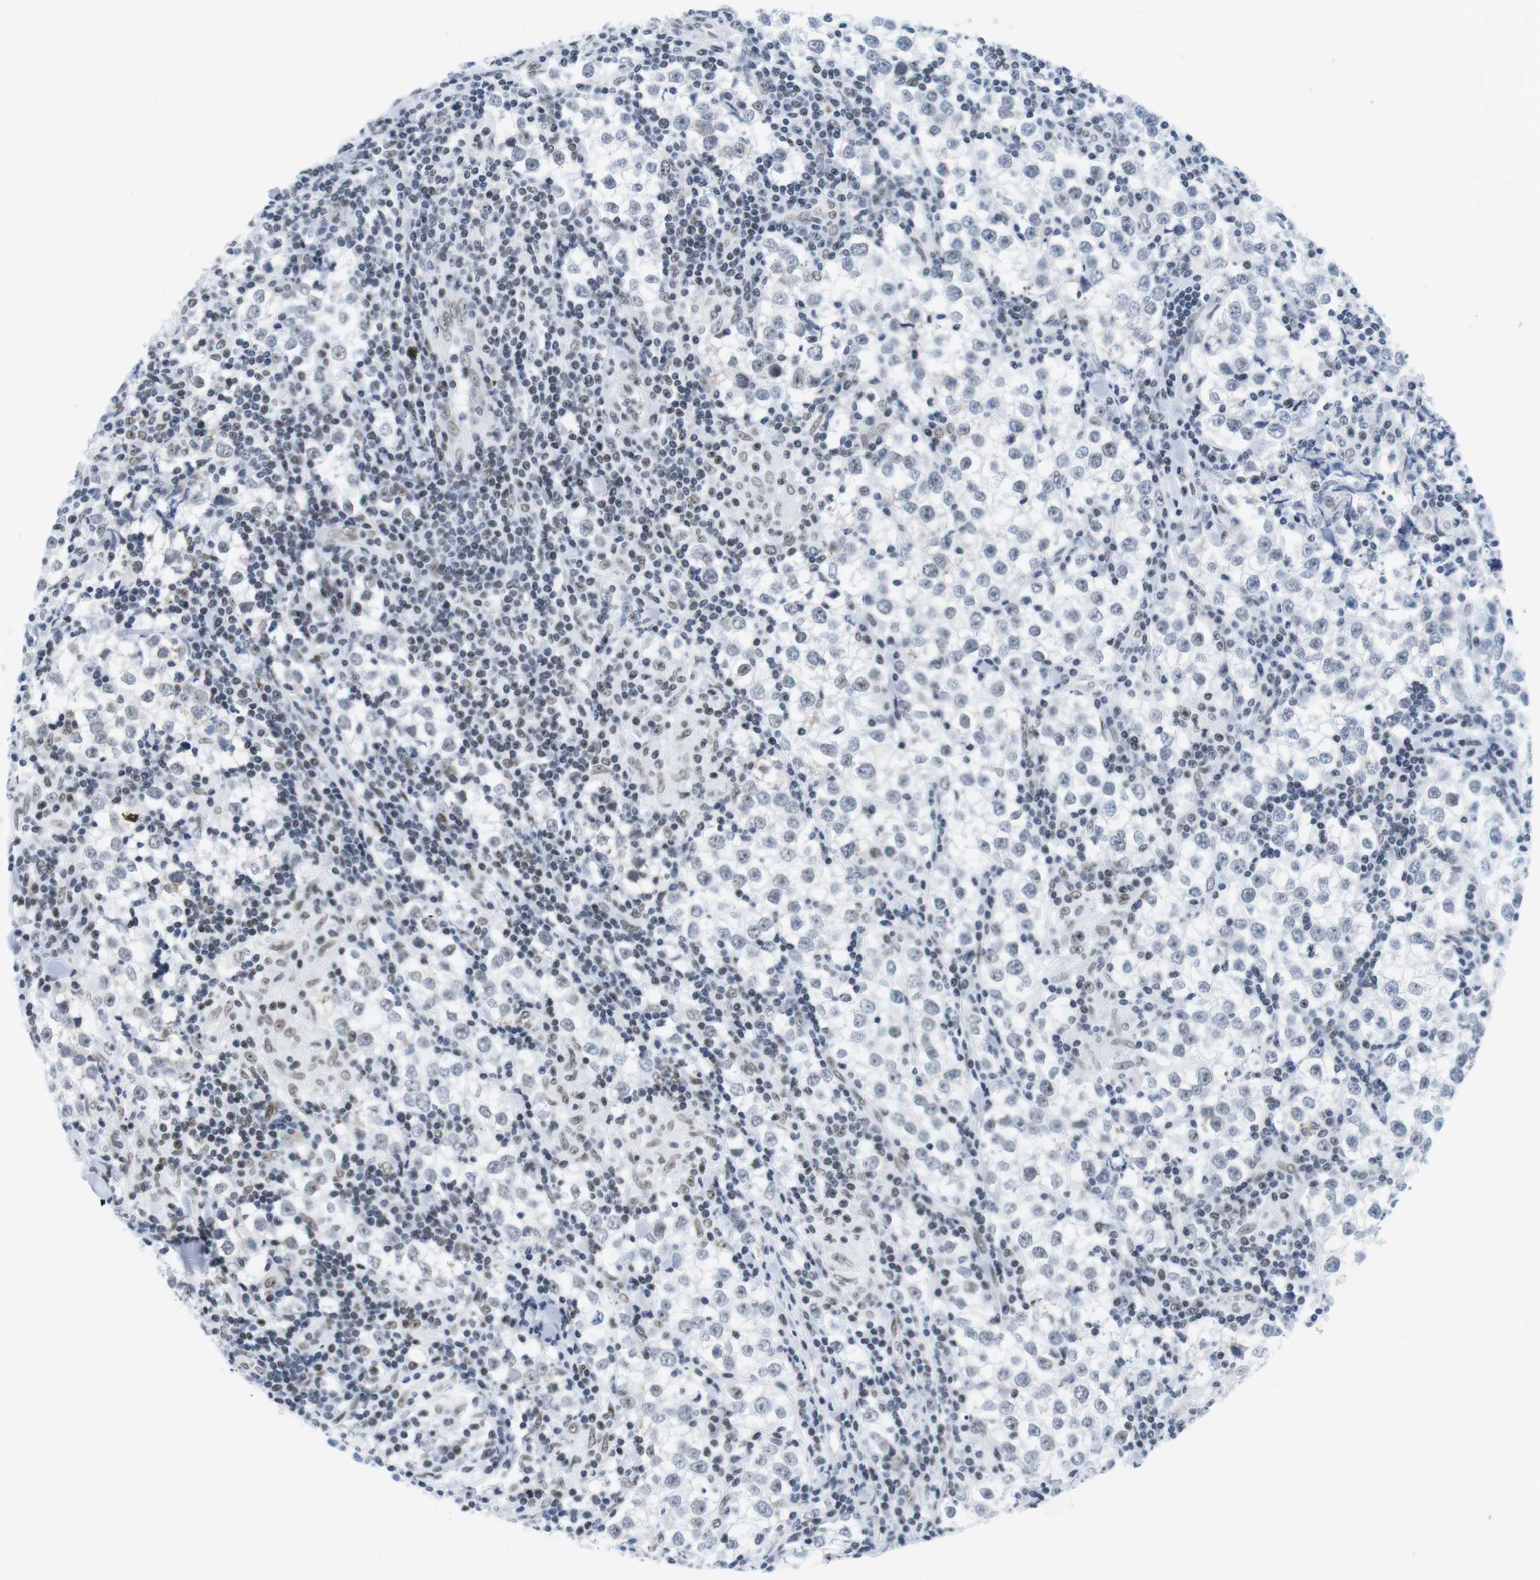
{"staining": {"intensity": "weak", "quantity": "<25%", "location": "nuclear"}, "tissue": "testis cancer", "cell_type": "Tumor cells", "image_type": "cancer", "snomed": [{"axis": "morphology", "description": "Seminoma, NOS"}, {"axis": "morphology", "description": "Carcinoma, Embryonal, NOS"}, {"axis": "topography", "description": "Testis"}], "caption": "This micrograph is of testis cancer stained with immunohistochemistry (IHC) to label a protein in brown with the nuclei are counter-stained blue. There is no staining in tumor cells.", "gene": "IFI16", "patient": {"sex": "male", "age": 36}}